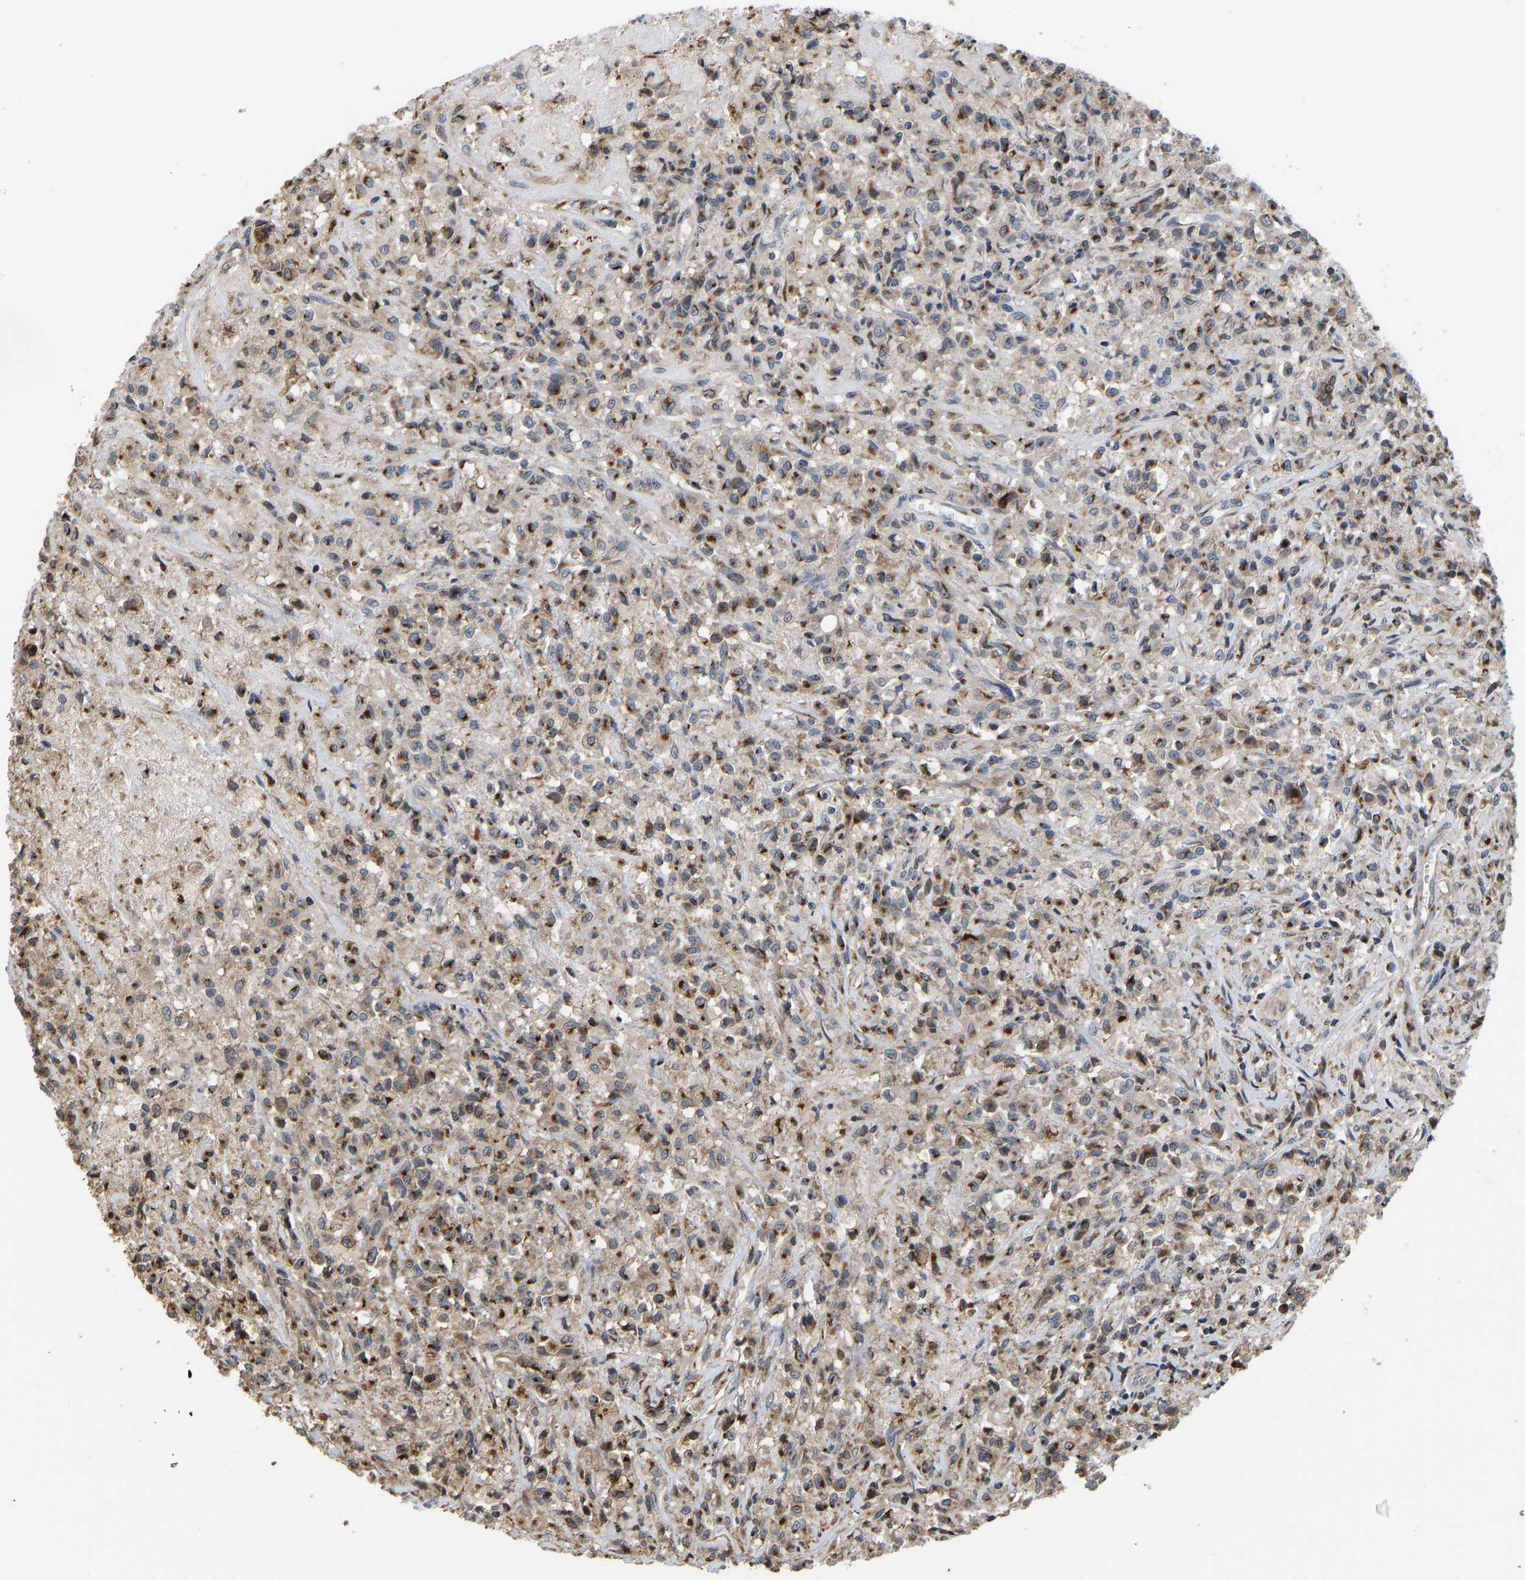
{"staining": {"intensity": "moderate", "quantity": ">75%", "location": "cytoplasmic/membranous"}, "tissue": "testis cancer", "cell_type": "Tumor cells", "image_type": "cancer", "snomed": [{"axis": "morphology", "description": "Carcinoma, Embryonal, NOS"}, {"axis": "topography", "description": "Testis"}], "caption": "Protein expression analysis of human testis embryonal carcinoma reveals moderate cytoplasmic/membranous staining in about >75% of tumor cells.", "gene": "YIPF4", "patient": {"sex": "male", "age": 2}}